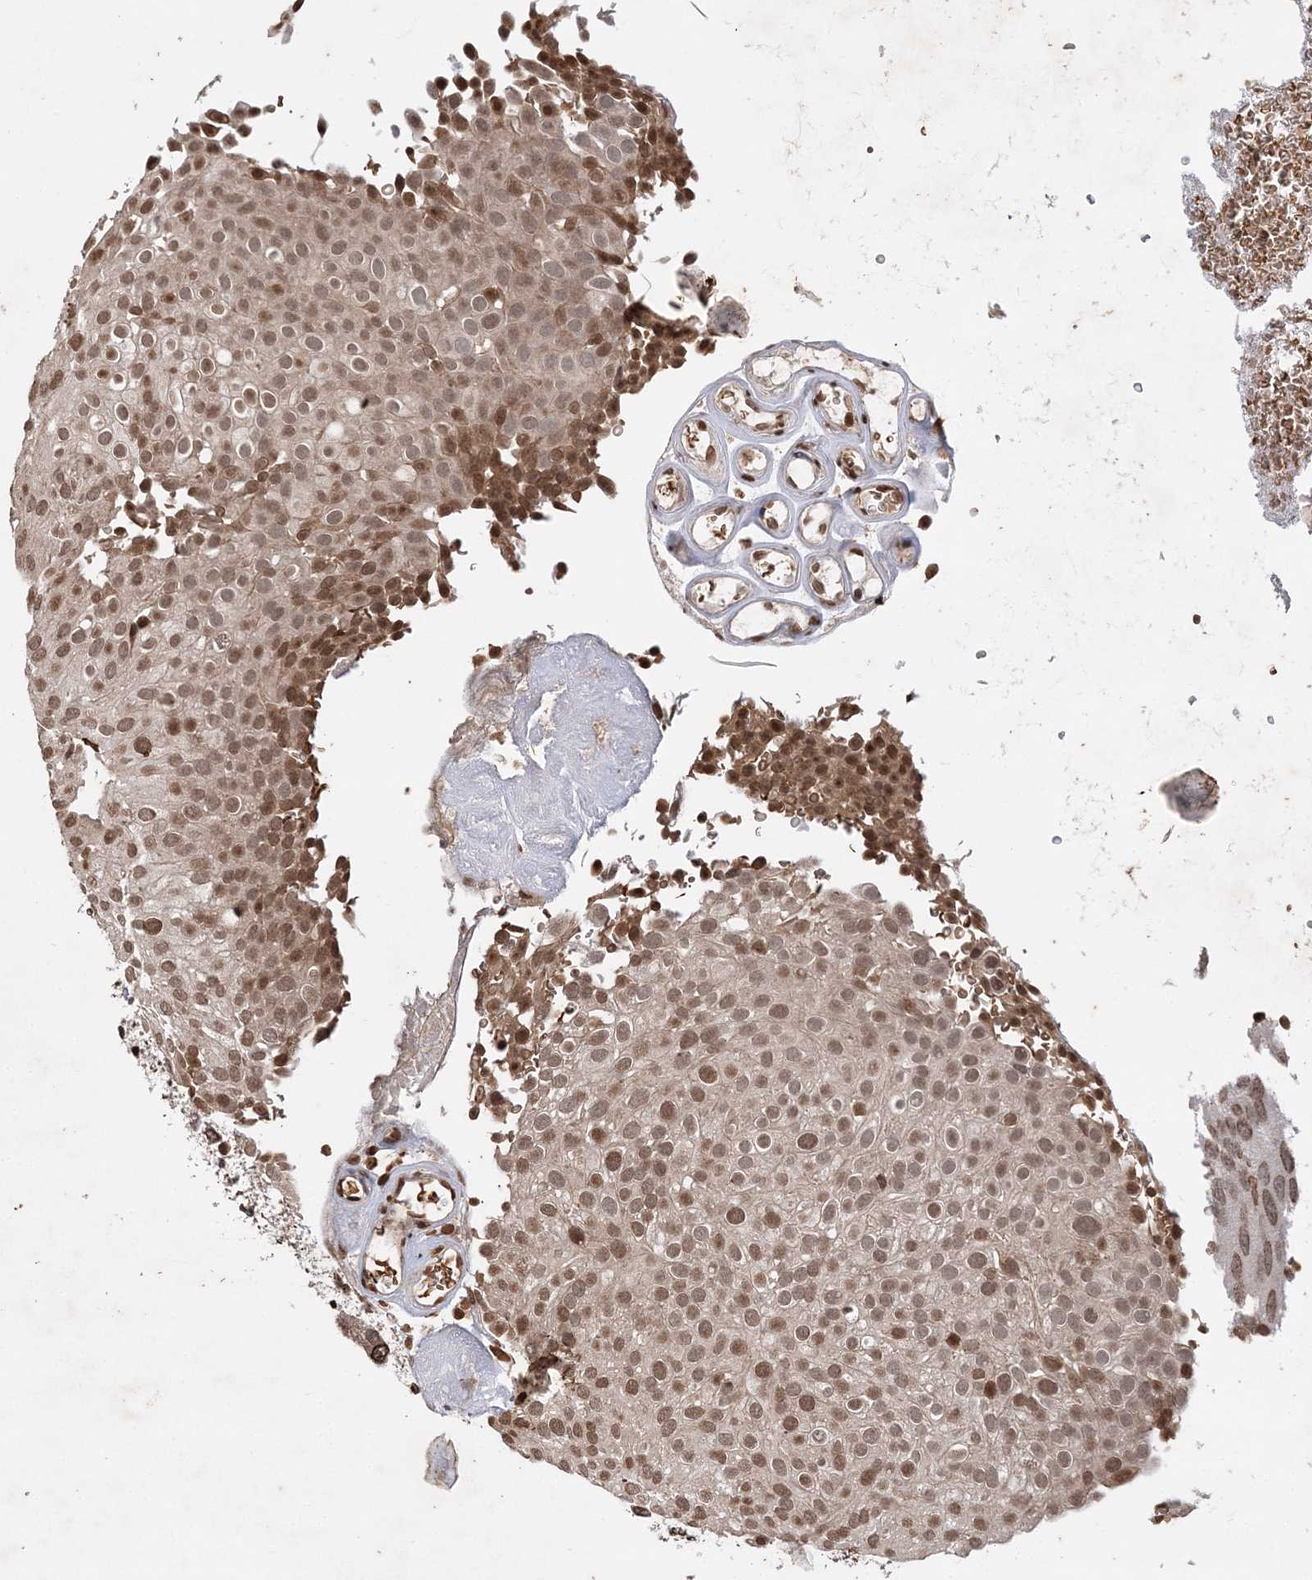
{"staining": {"intensity": "moderate", "quantity": ">75%", "location": "nuclear"}, "tissue": "urothelial cancer", "cell_type": "Tumor cells", "image_type": "cancer", "snomed": [{"axis": "morphology", "description": "Urothelial carcinoma, Low grade"}, {"axis": "topography", "description": "Urinary bladder"}], "caption": "The micrograph displays a brown stain indicating the presence of a protein in the nuclear of tumor cells in urothelial cancer. Immunohistochemistry (ihc) stains the protein of interest in brown and the nuclei are stained blue.", "gene": "NEDD9", "patient": {"sex": "male", "age": 78}}